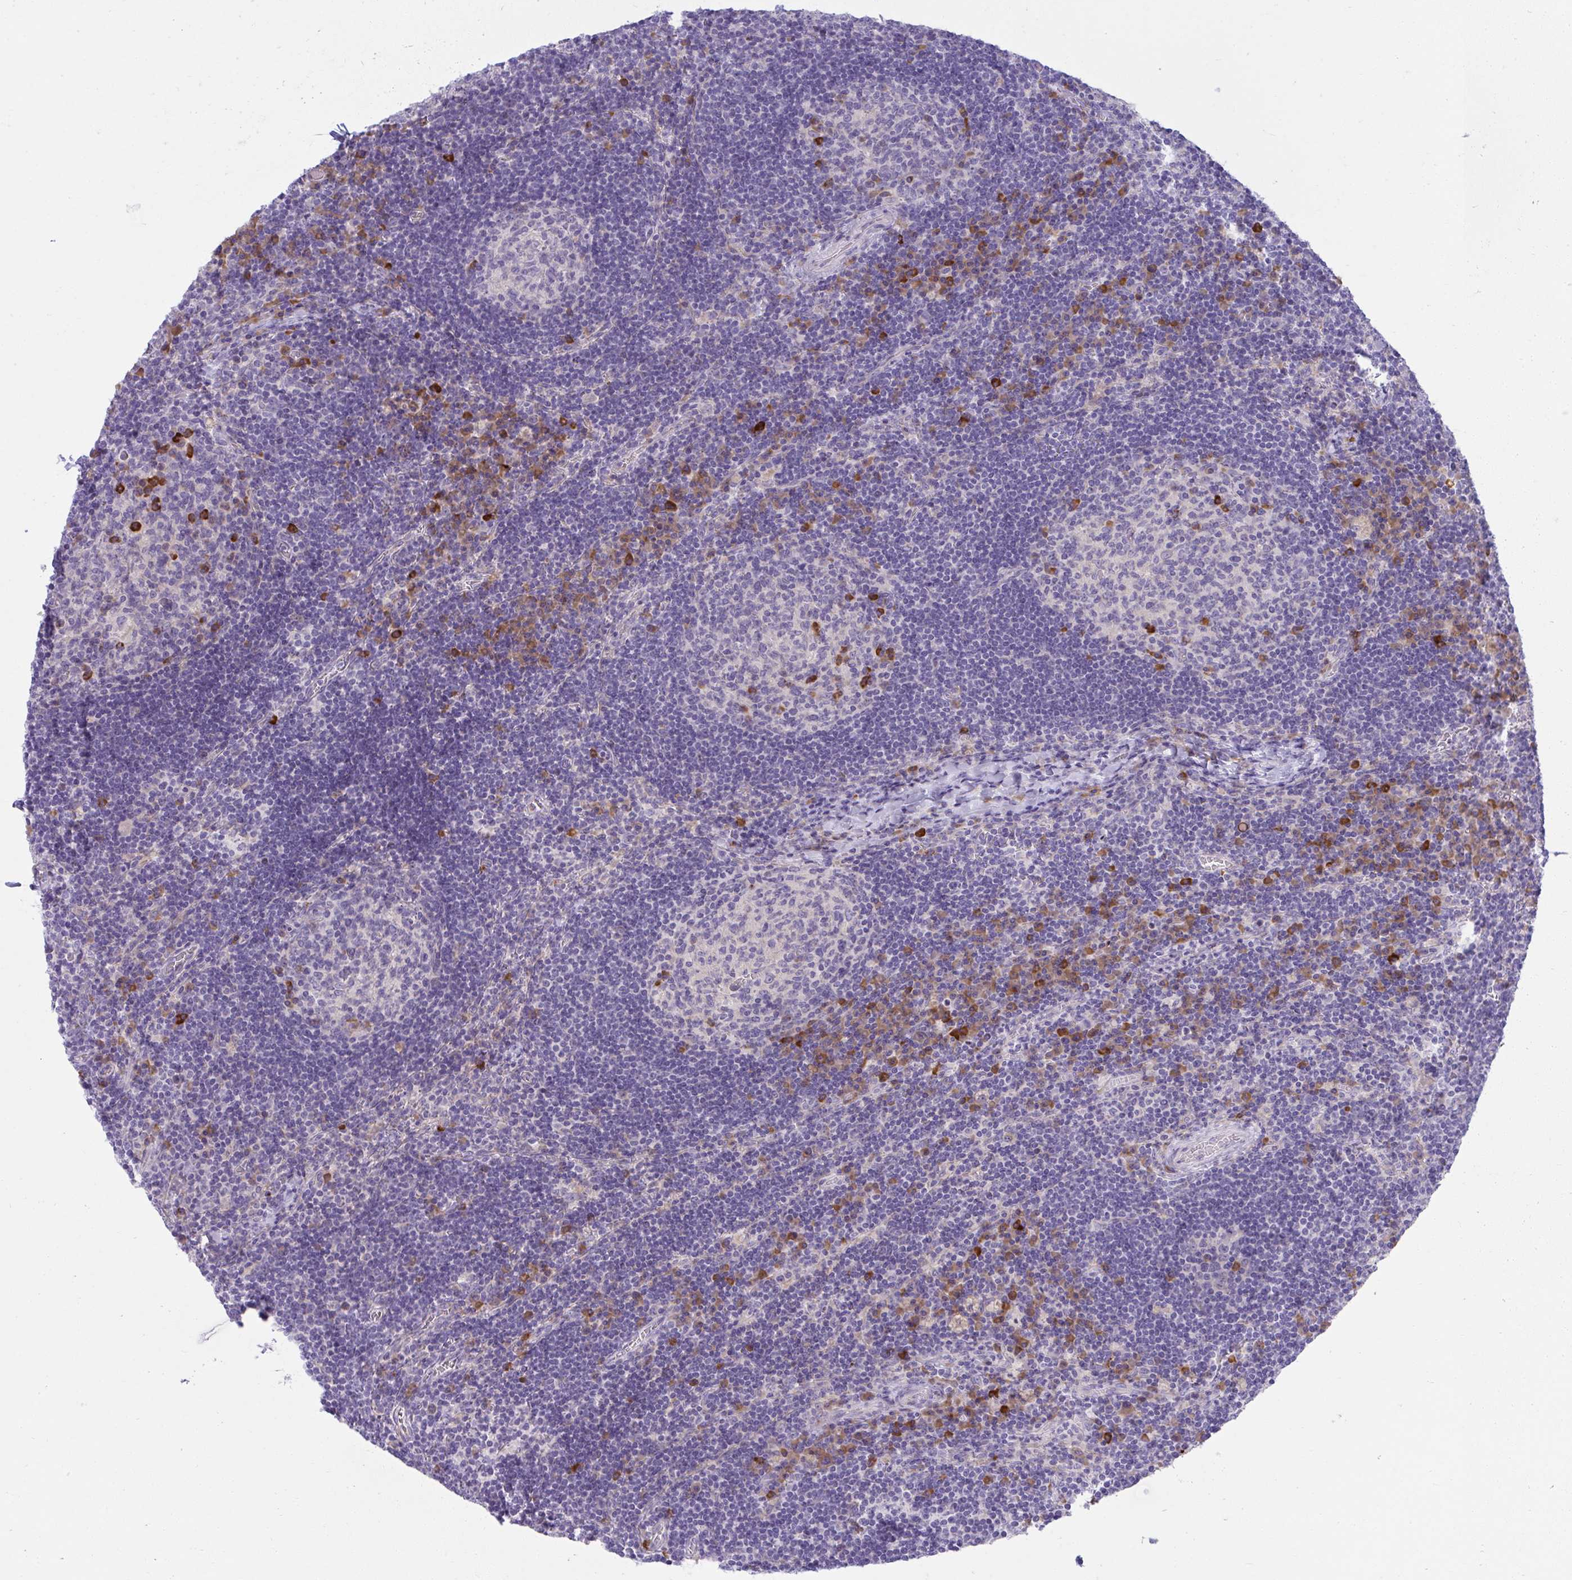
{"staining": {"intensity": "negative", "quantity": "none", "location": "none"}, "tissue": "lymph node", "cell_type": "Germinal center cells", "image_type": "normal", "snomed": [{"axis": "morphology", "description": "Normal tissue, NOS"}, {"axis": "topography", "description": "Lymph node"}], "caption": "An image of lymph node stained for a protein reveals no brown staining in germinal center cells.", "gene": "FASLG", "patient": {"sex": "male", "age": 67}}